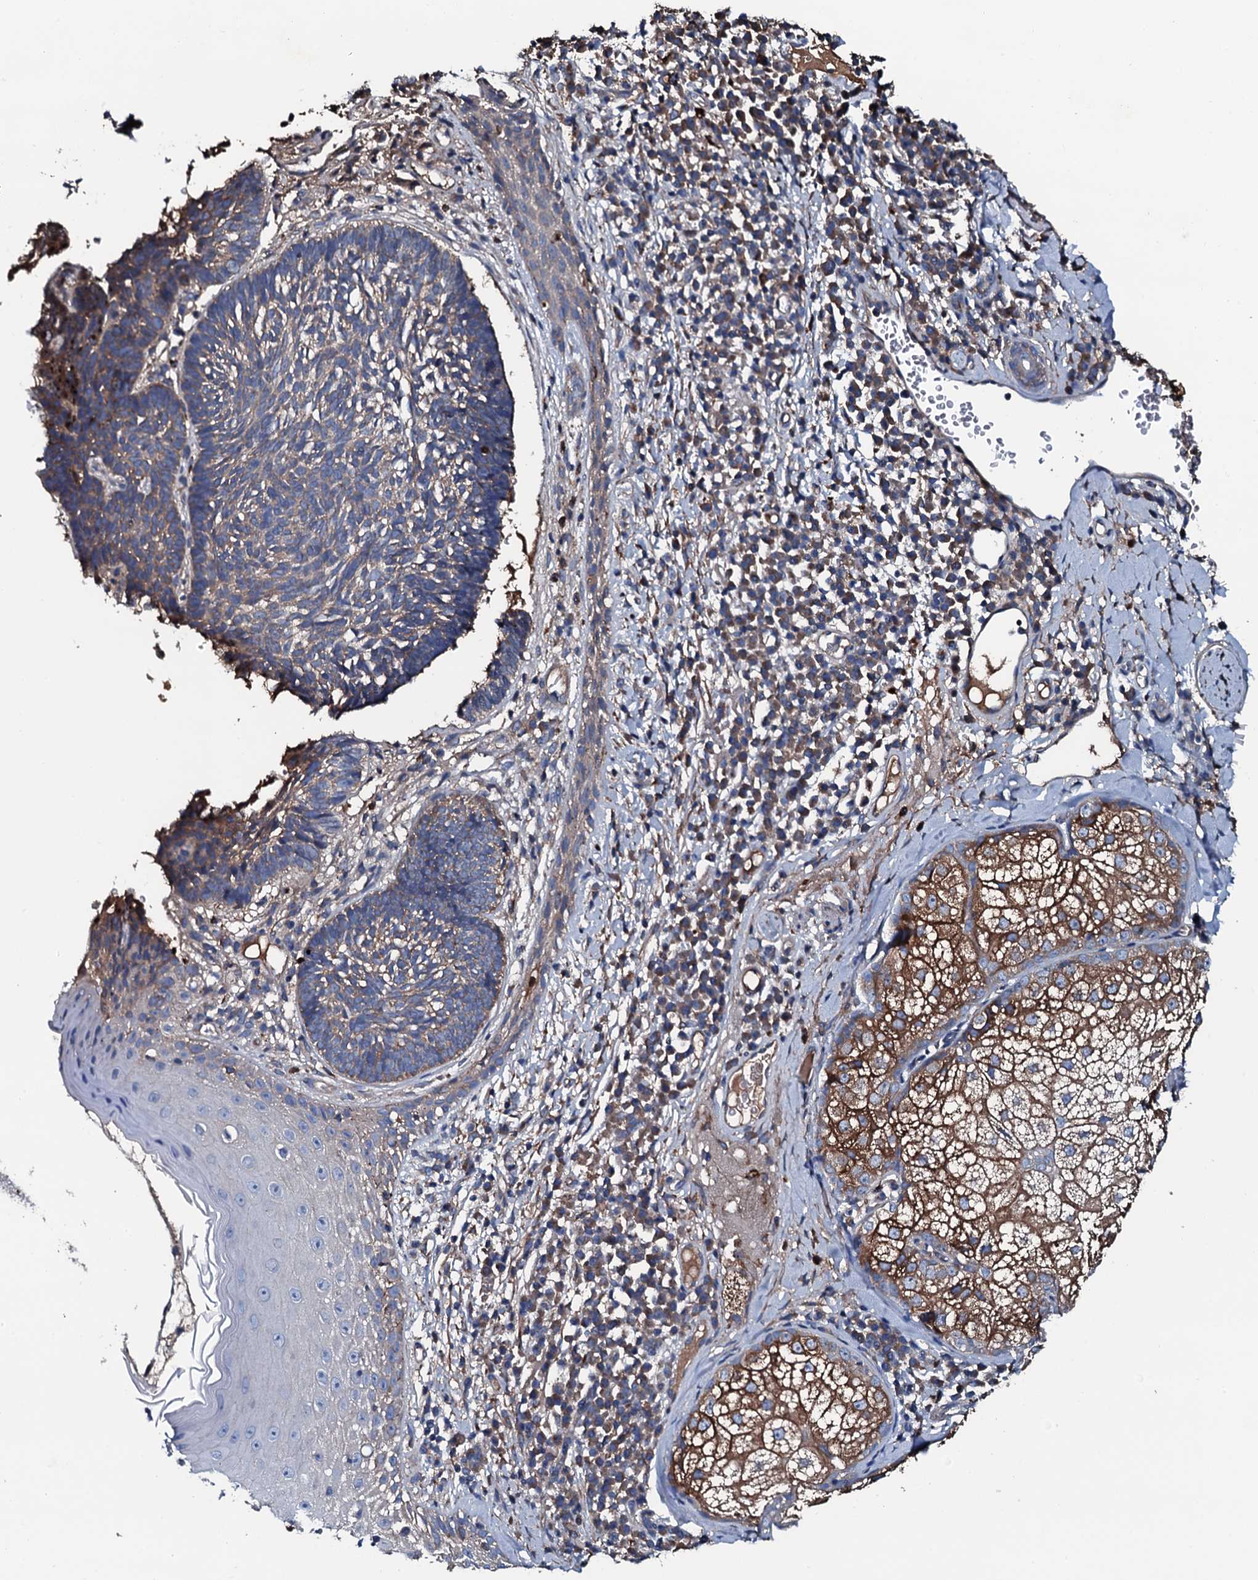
{"staining": {"intensity": "moderate", "quantity": "<25%", "location": "cytoplasmic/membranous"}, "tissue": "skin cancer", "cell_type": "Tumor cells", "image_type": "cancer", "snomed": [{"axis": "morphology", "description": "Basal cell carcinoma"}, {"axis": "topography", "description": "Skin"}], "caption": "Brown immunohistochemical staining in skin basal cell carcinoma reveals moderate cytoplasmic/membranous expression in approximately <25% of tumor cells. (Brightfield microscopy of DAB IHC at high magnification).", "gene": "NEK1", "patient": {"sex": "male", "age": 88}}